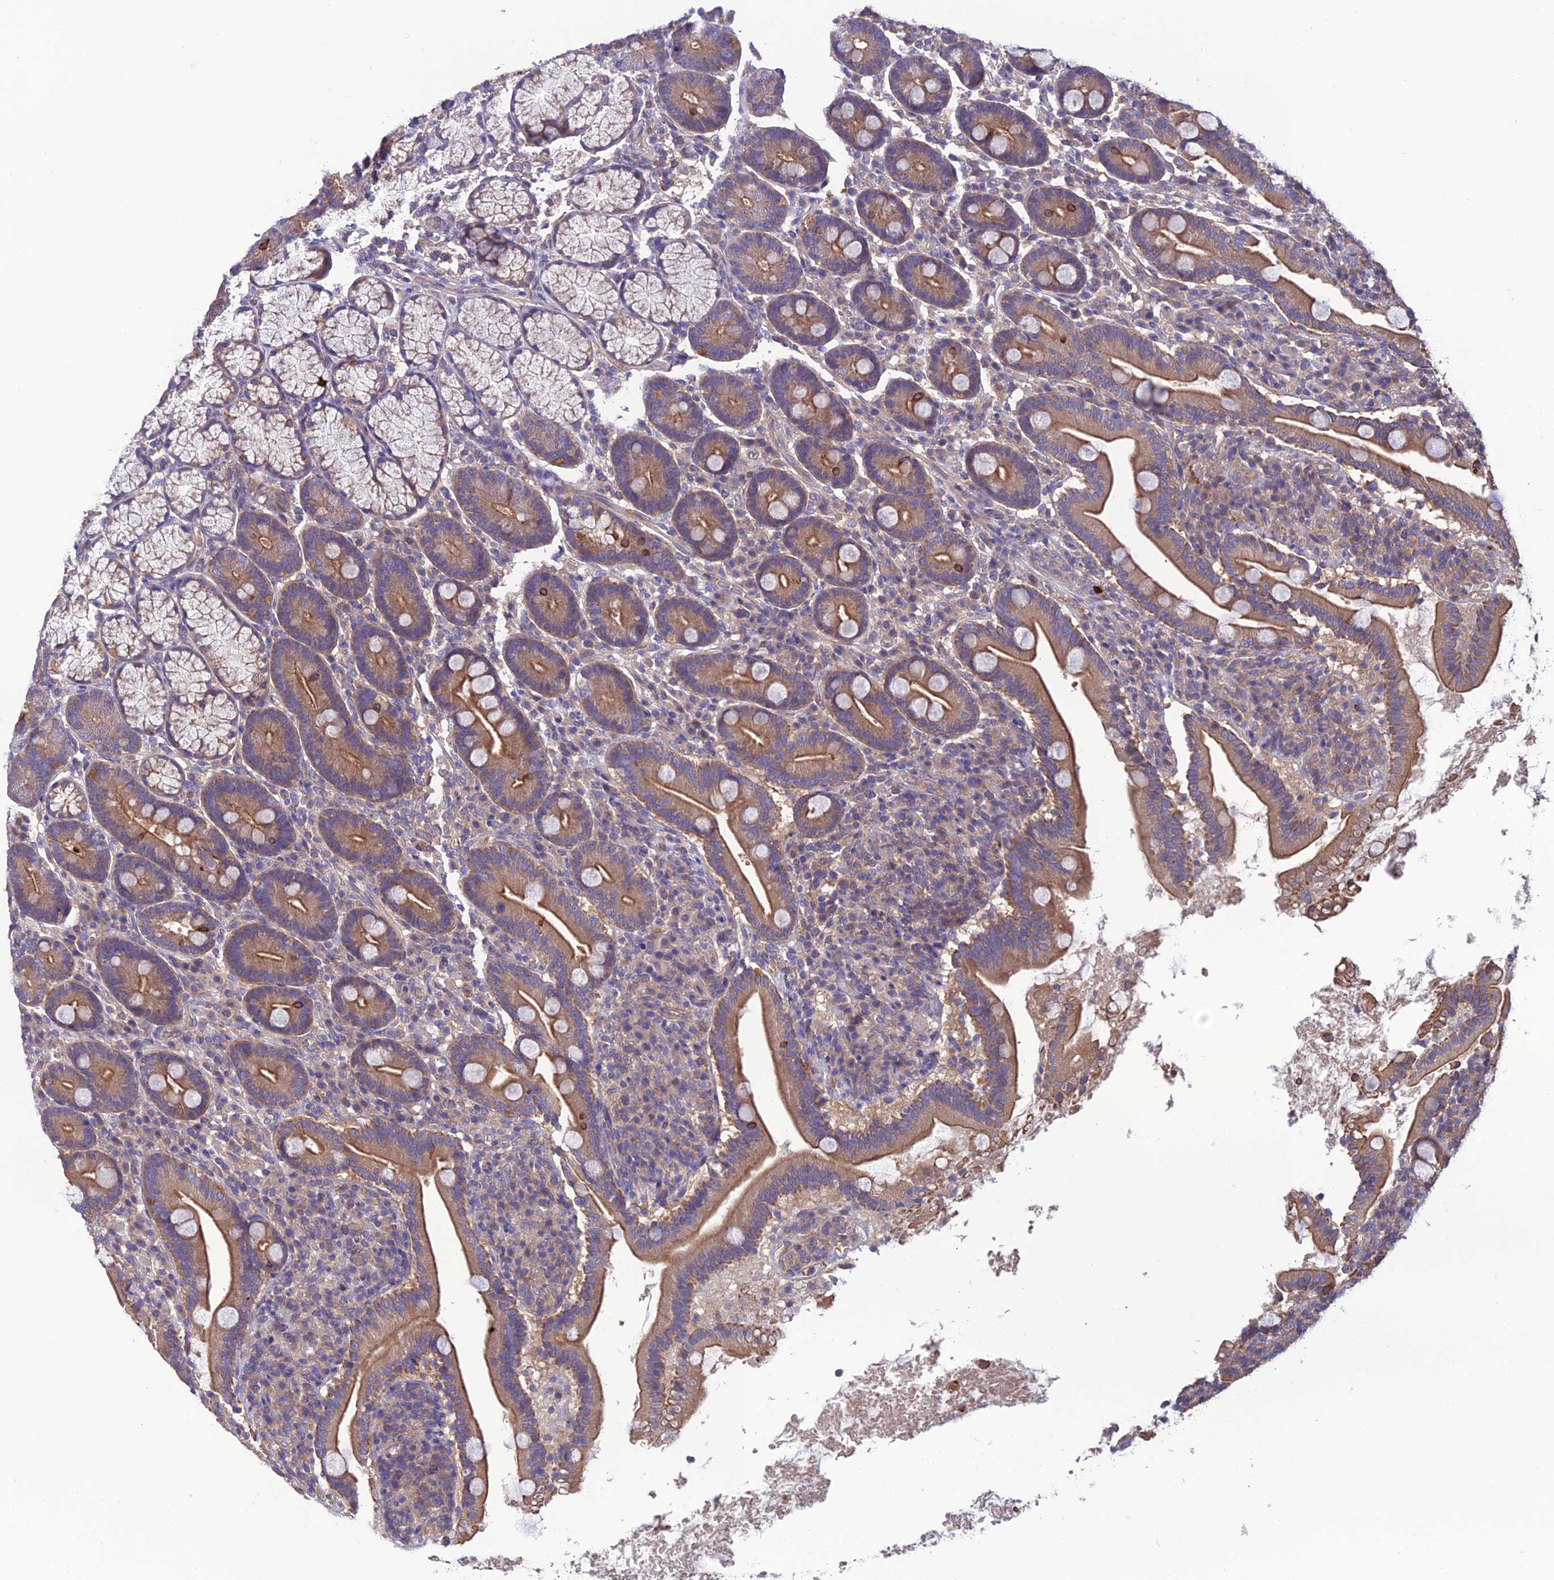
{"staining": {"intensity": "moderate", "quantity": ">75%", "location": "cytoplasmic/membranous"}, "tissue": "duodenum", "cell_type": "Glandular cells", "image_type": "normal", "snomed": [{"axis": "morphology", "description": "Normal tissue, NOS"}, {"axis": "topography", "description": "Duodenum"}], "caption": "Approximately >75% of glandular cells in unremarkable duodenum display moderate cytoplasmic/membranous protein positivity as visualized by brown immunohistochemical staining.", "gene": "GALR2", "patient": {"sex": "male", "age": 35}}